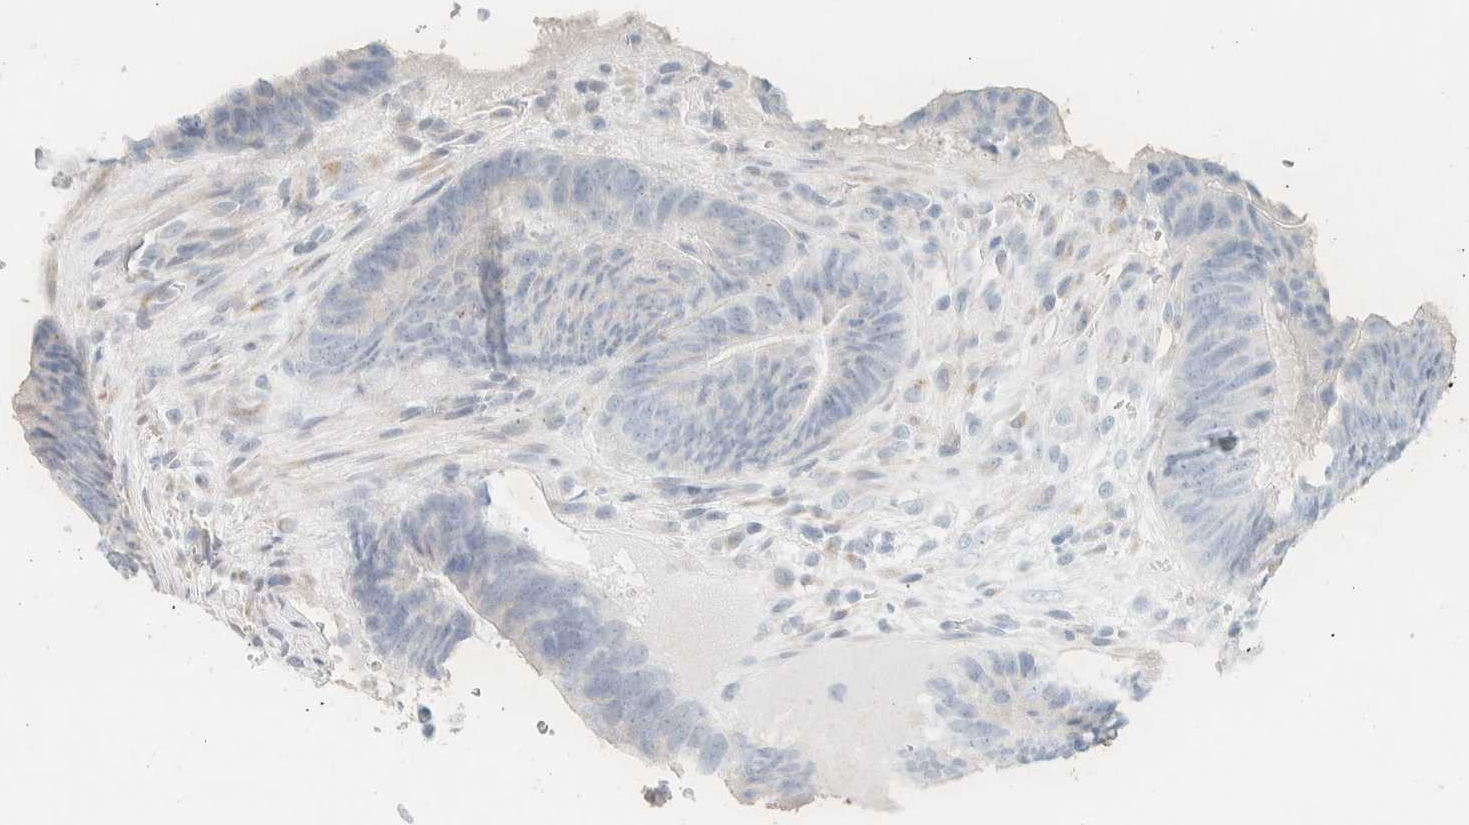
{"staining": {"intensity": "negative", "quantity": "none", "location": "none"}, "tissue": "colorectal cancer", "cell_type": "Tumor cells", "image_type": "cancer", "snomed": [{"axis": "morphology", "description": "Adenocarcinoma, NOS"}, {"axis": "topography", "description": "Colon"}], "caption": "Colorectal adenocarcinoma was stained to show a protein in brown. There is no significant staining in tumor cells.", "gene": "SPNS3", "patient": {"sex": "male", "age": 56}}